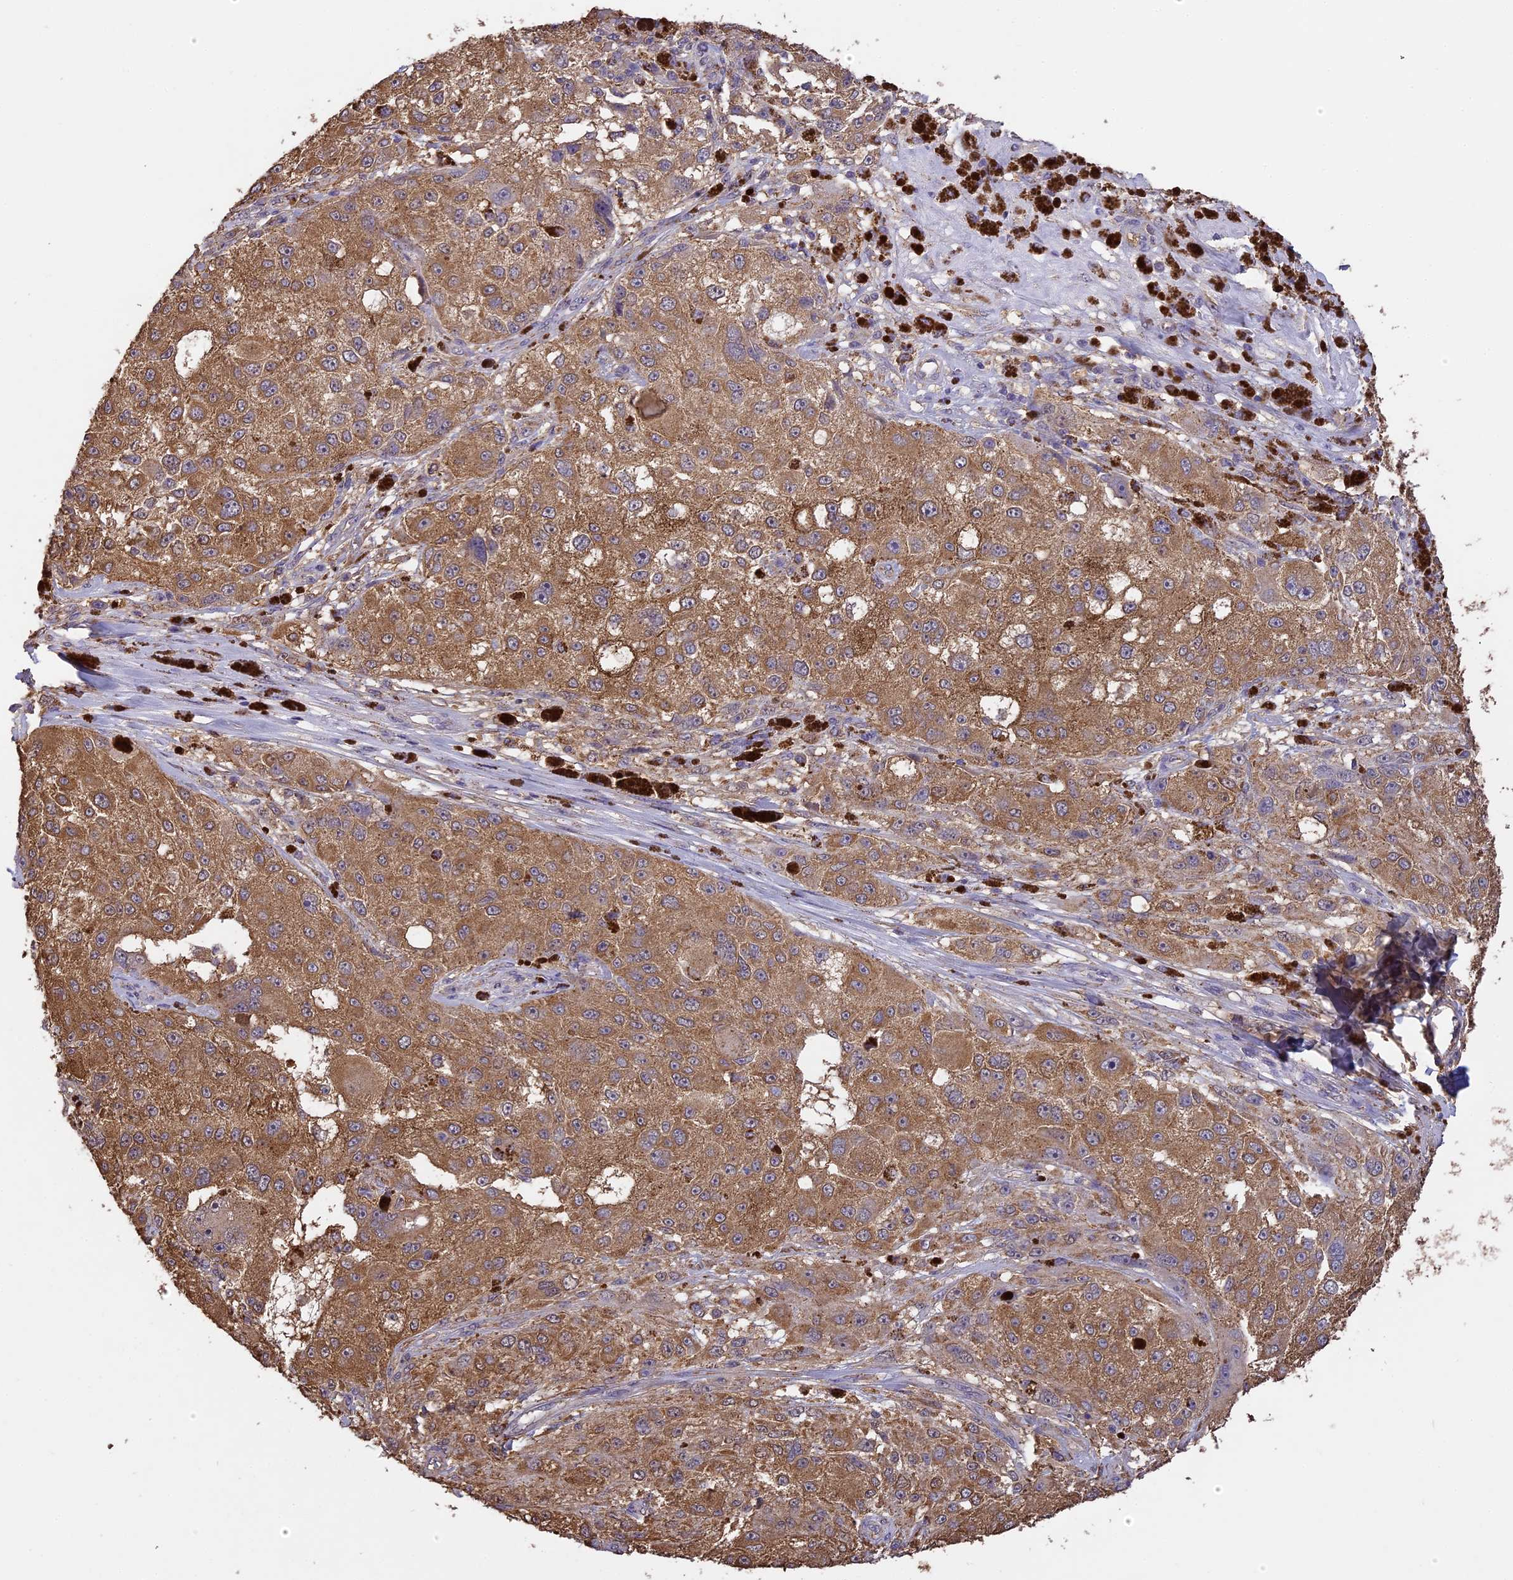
{"staining": {"intensity": "moderate", "quantity": ">75%", "location": "cytoplasmic/membranous"}, "tissue": "melanoma", "cell_type": "Tumor cells", "image_type": "cancer", "snomed": [{"axis": "morphology", "description": "Necrosis, NOS"}, {"axis": "morphology", "description": "Malignant melanoma, NOS"}, {"axis": "topography", "description": "Skin"}], "caption": "High-magnification brightfield microscopy of malignant melanoma stained with DAB (3,3'-diaminobenzidine) (brown) and counterstained with hematoxylin (blue). tumor cells exhibit moderate cytoplasmic/membranous expression is present in about>75% of cells.", "gene": "ARHGAP19", "patient": {"sex": "female", "age": 87}}